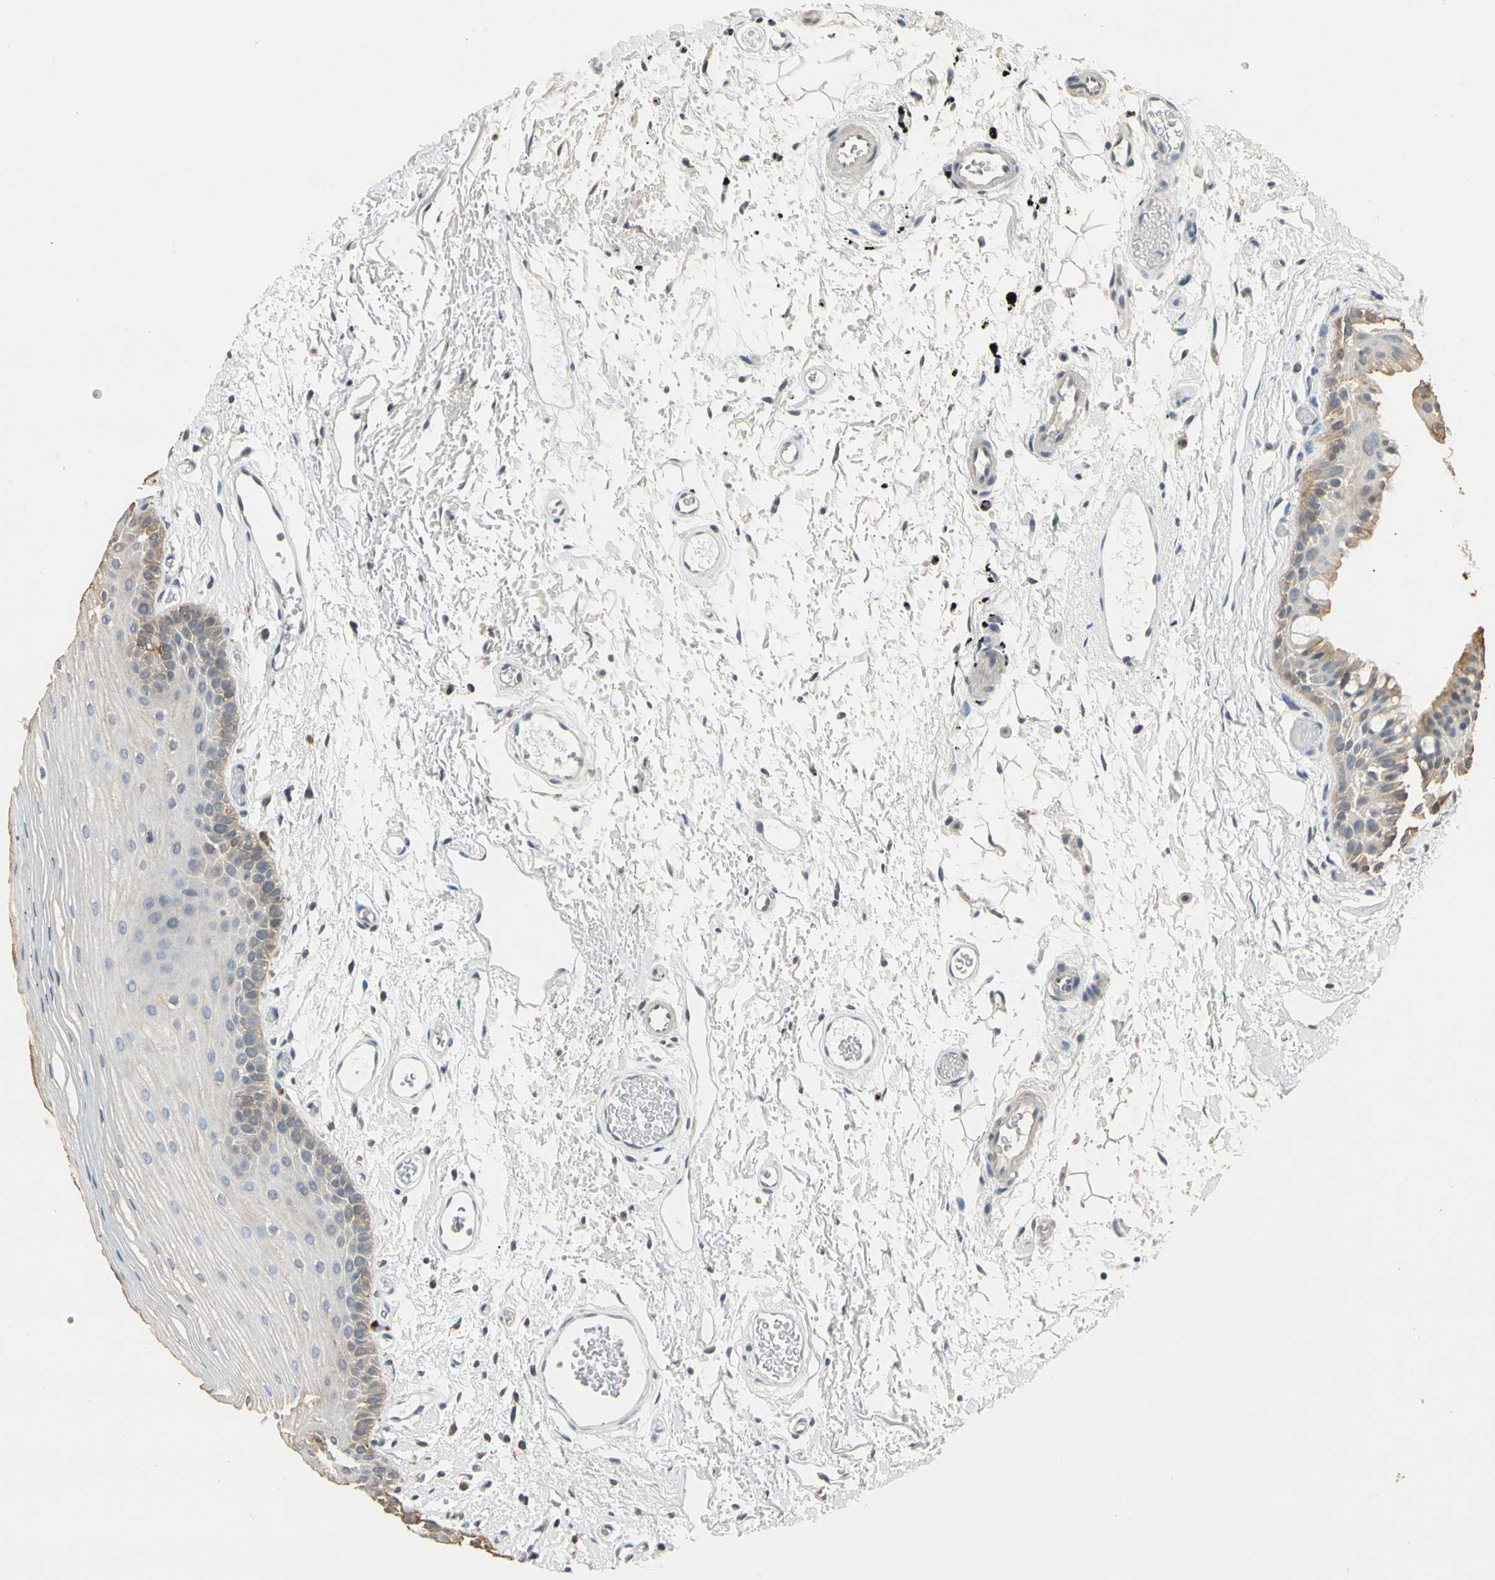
{"staining": {"intensity": "weak", "quantity": "<25%", "location": "cytoplasmic/membranous"}, "tissue": "oral mucosa", "cell_type": "Squamous epithelial cells", "image_type": "normal", "snomed": [{"axis": "morphology", "description": "Normal tissue, NOS"}, {"axis": "topography", "description": "Oral tissue"}], "caption": "High power microscopy micrograph of an immunohistochemistry micrograph of benign oral mucosa, revealing no significant staining in squamous epithelial cells. (Brightfield microscopy of DAB (3,3'-diaminobenzidine) immunohistochemistry at high magnification).", "gene": "MAP3K7", "patient": {"sex": "male", "age": 52}}